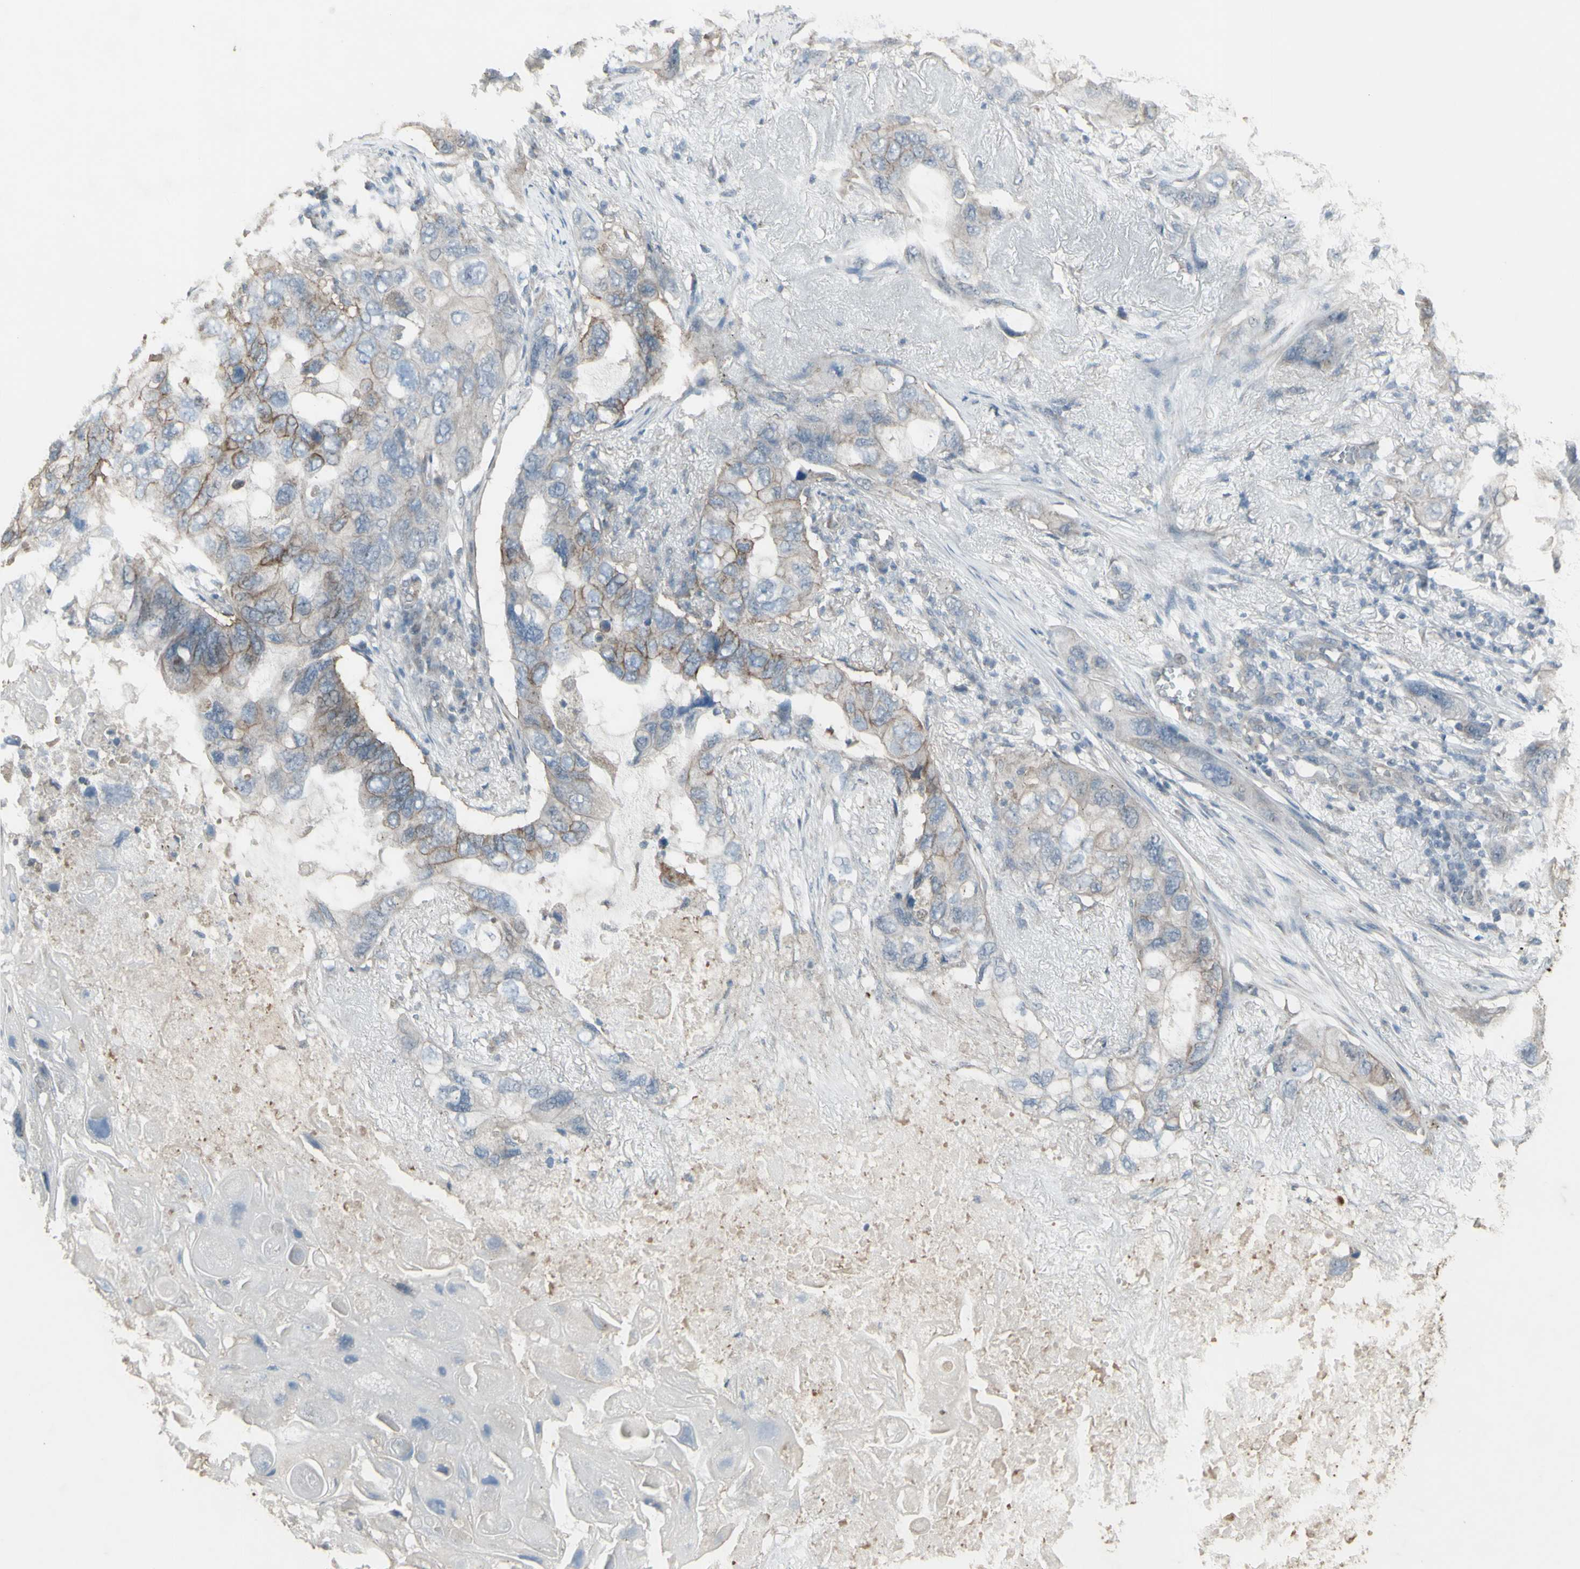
{"staining": {"intensity": "weak", "quantity": "<25%", "location": "cytoplasmic/membranous"}, "tissue": "lung cancer", "cell_type": "Tumor cells", "image_type": "cancer", "snomed": [{"axis": "morphology", "description": "Squamous cell carcinoma, NOS"}, {"axis": "topography", "description": "Lung"}], "caption": "Immunohistochemical staining of human lung squamous cell carcinoma displays no significant staining in tumor cells.", "gene": "FXYD3", "patient": {"sex": "female", "age": 73}}